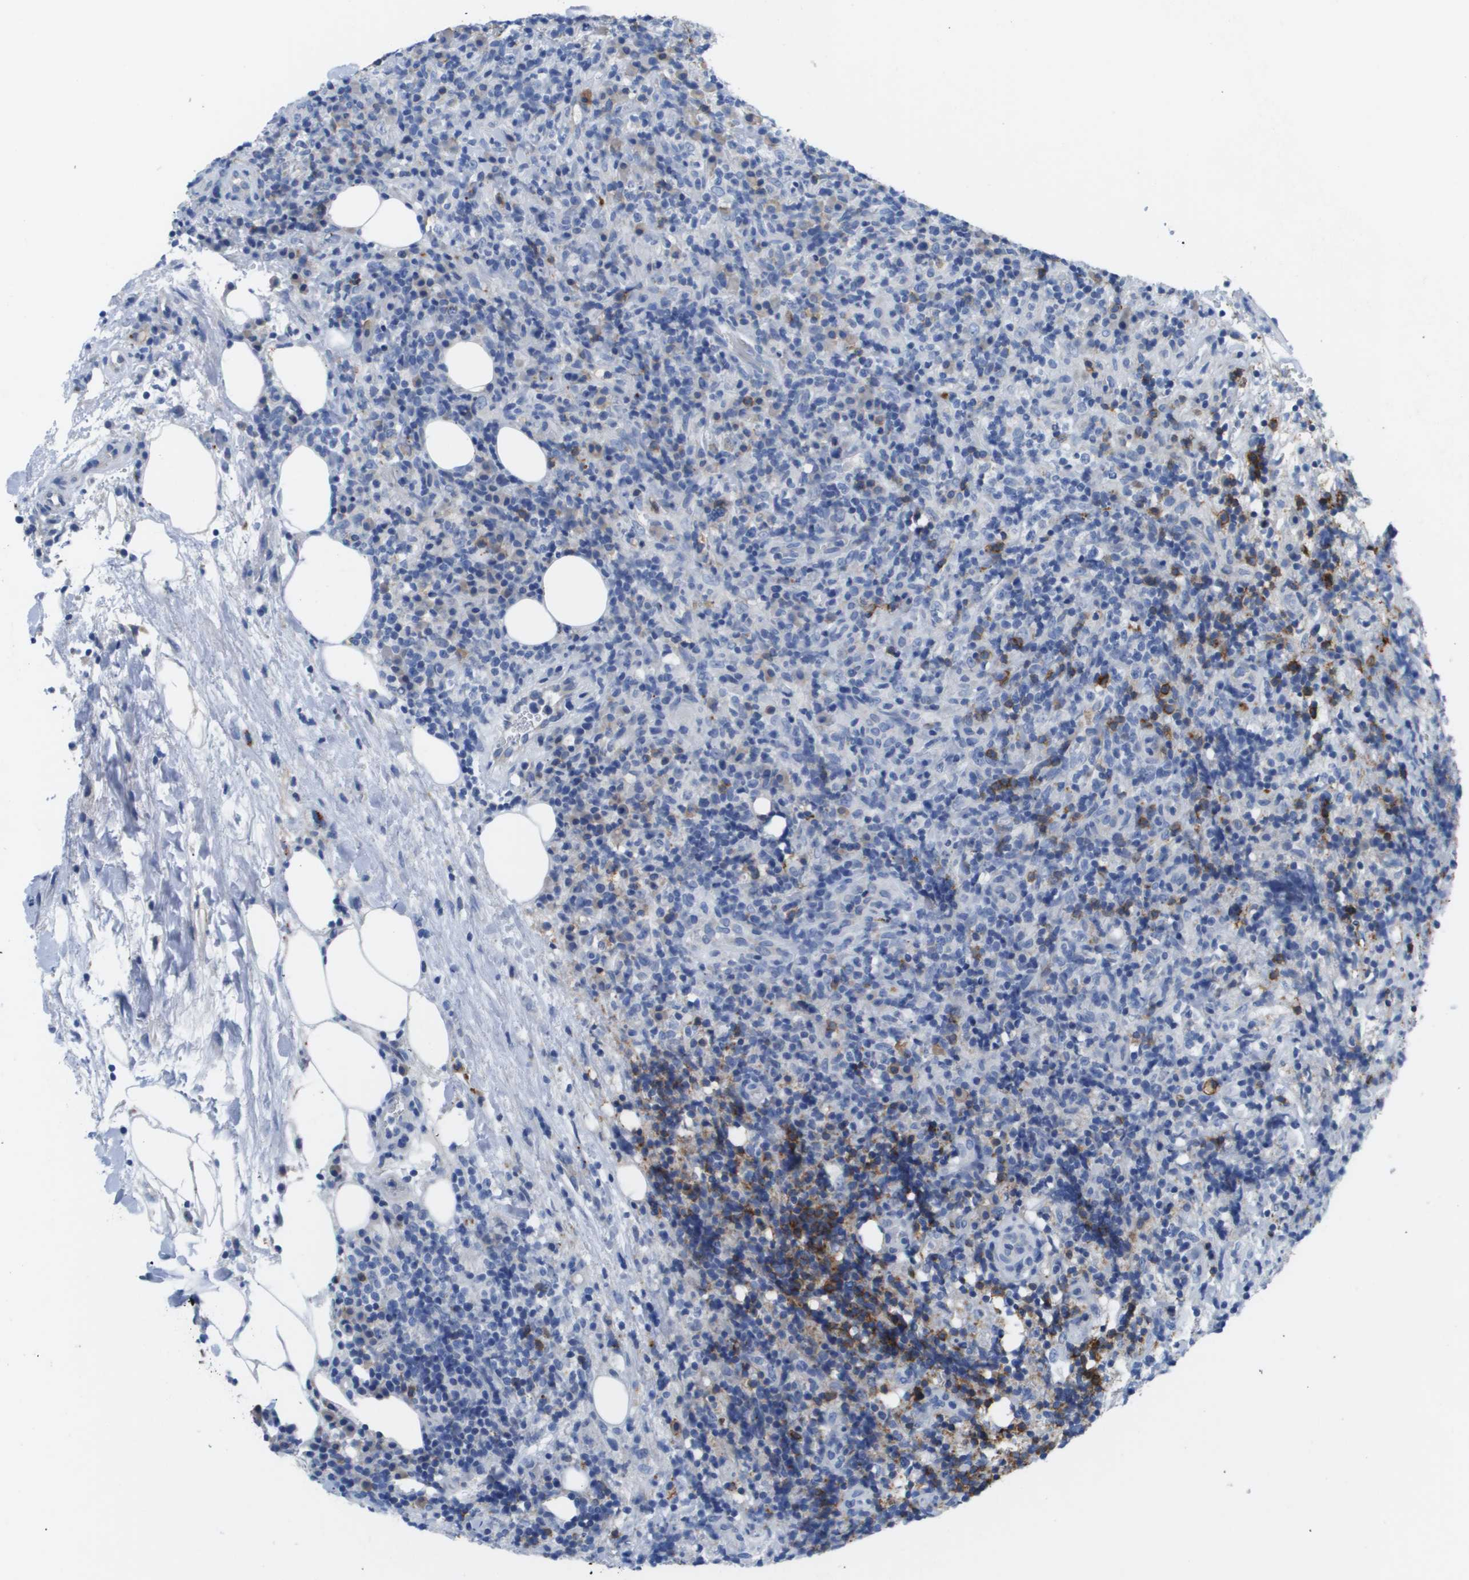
{"staining": {"intensity": "negative", "quantity": "none", "location": "none"}, "tissue": "lymphoma", "cell_type": "Tumor cells", "image_type": "cancer", "snomed": [{"axis": "morphology", "description": "Malignant lymphoma, non-Hodgkin's type, High grade"}, {"axis": "topography", "description": "Lymph node"}], "caption": "DAB immunohistochemical staining of high-grade malignant lymphoma, non-Hodgkin's type demonstrates no significant expression in tumor cells. (Immunohistochemistry (ihc), brightfield microscopy, high magnification).", "gene": "MS4A1", "patient": {"sex": "female", "age": 76}}